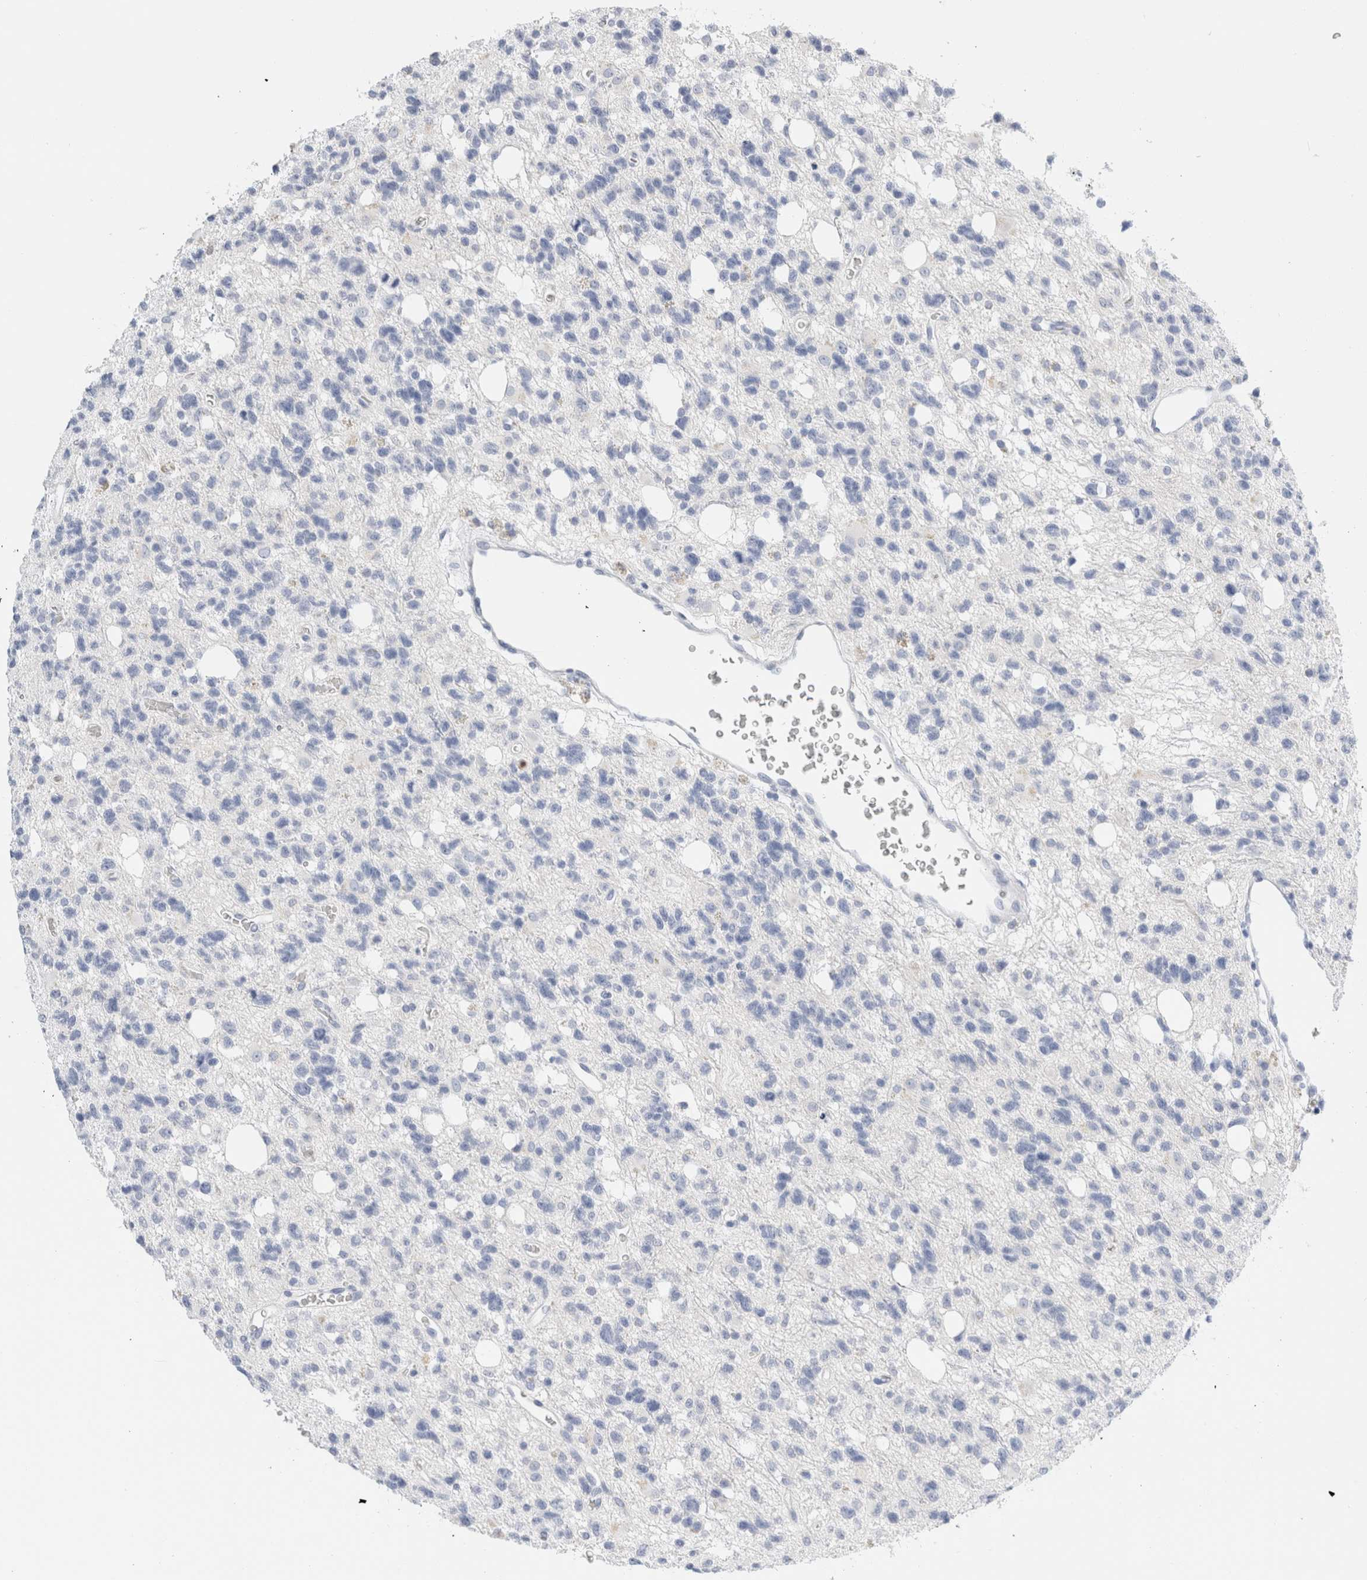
{"staining": {"intensity": "negative", "quantity": "none", "location": "none"}, "tissue": "glioma", "cell_type": "Tumor cells", "image_type": "cancer", "snomed": [{"axis": "morphology", "description": "Glioma, malignant, High grade"}, {"axis": "topography", "description": "Brain"}], "caption": "Tumor cells are negative for protein expression in human high-grade glioma (malignant). (DAB immunohistochemistry (IHC) visualized using brightfield microscopy, high magnification).", "gene": "ARG1", "patient": {"sex": "female", "age": 62}}